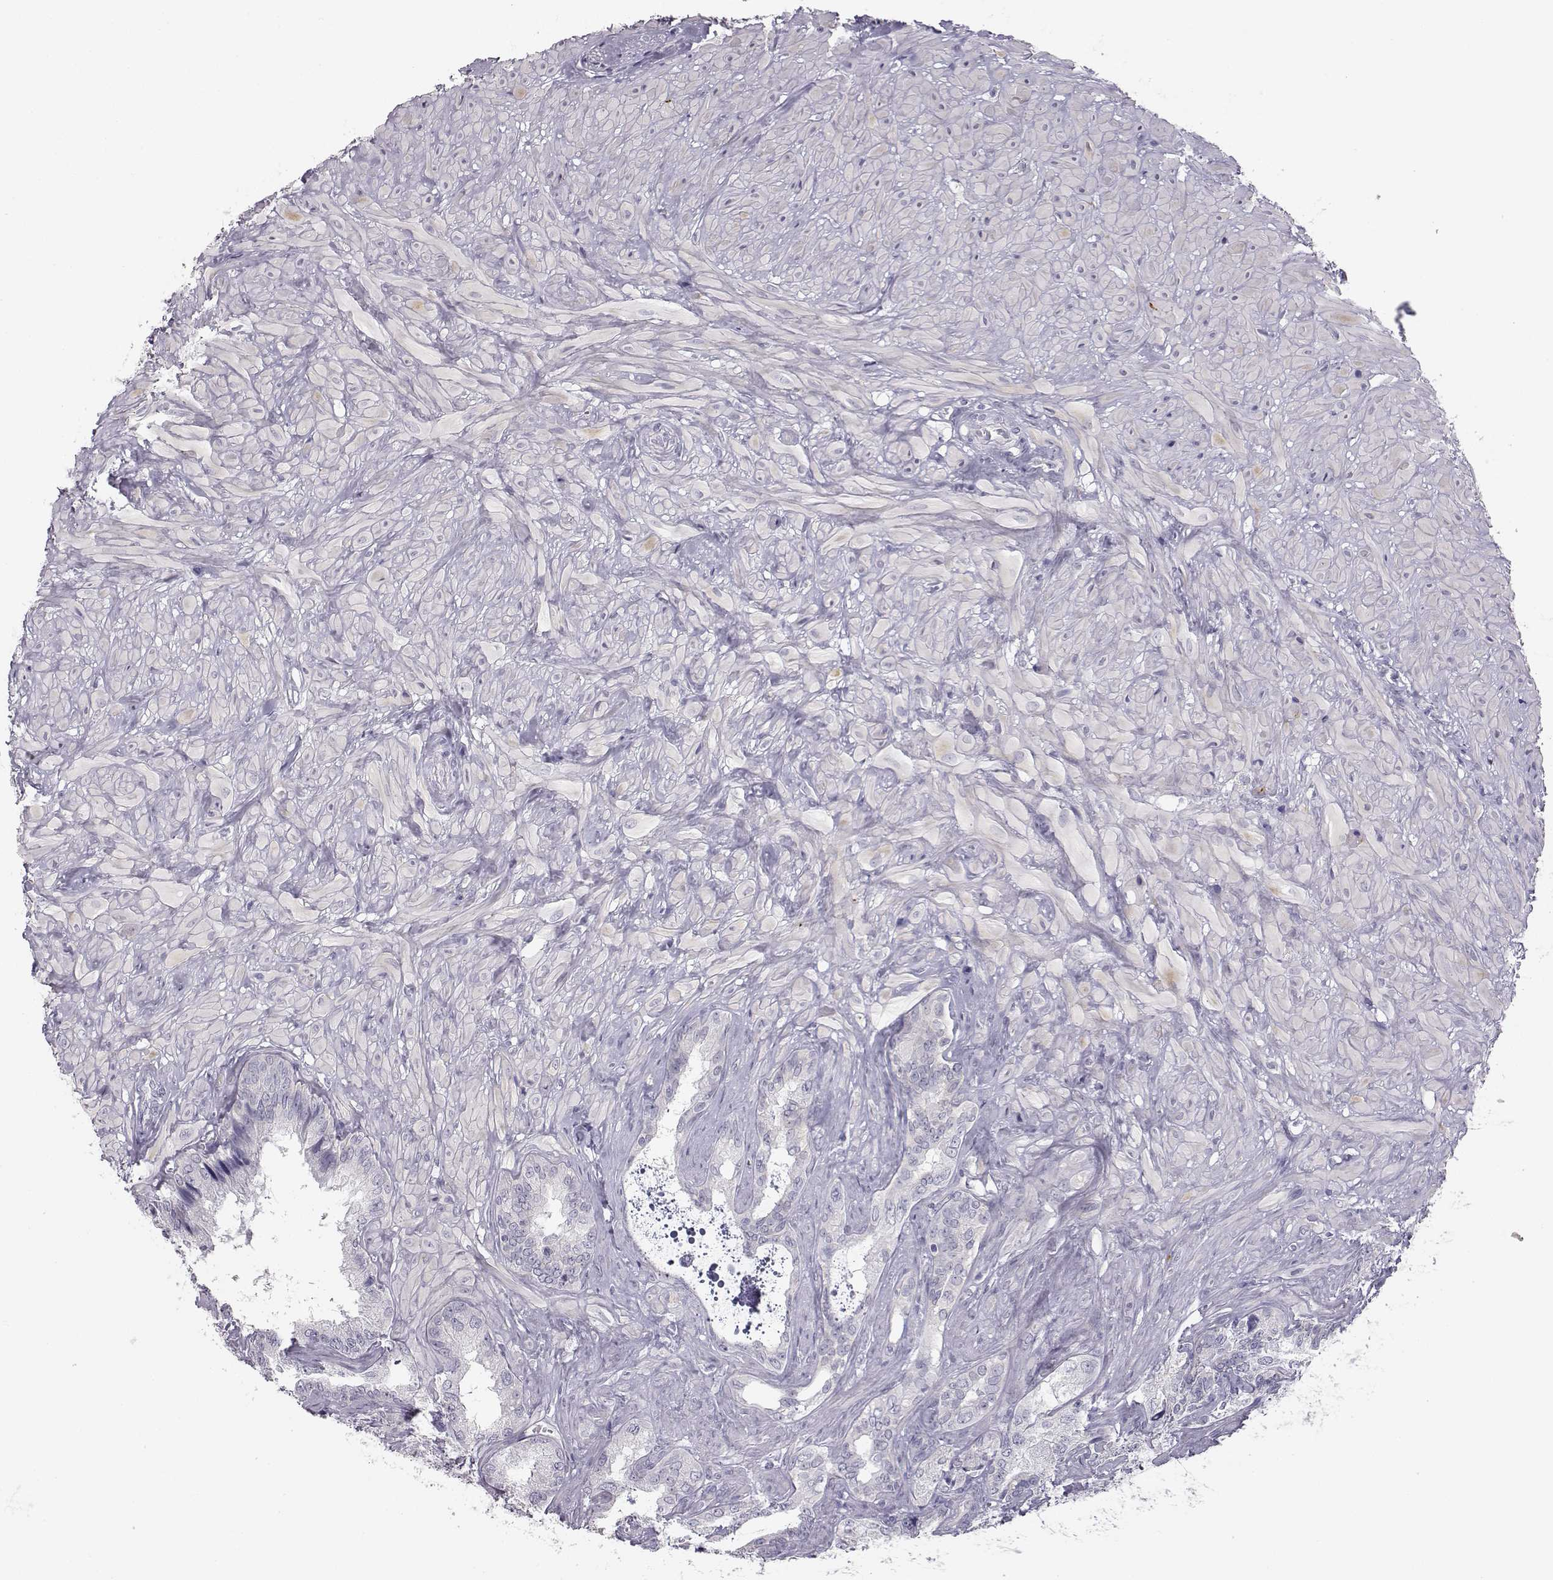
{"staining": {"intensity": "negative", "quantity": "none", "location": "none"}, "tissue": "seminal vesicle", "cell_type": "Glandular cells", "image_type": "normal", "snomed": [{"axis": "morphology", "description": "Normal tissue, NOS"}, {"axis": "topography", "description": "Seminal veicle"}], "caption": "Human seminal vesicle stained for a protein using immunohistochemistry (IHC) shows no staining in glandular cells.", "gene": "MYCBPAP", "patient": {"sex": "male", "age": 72}}